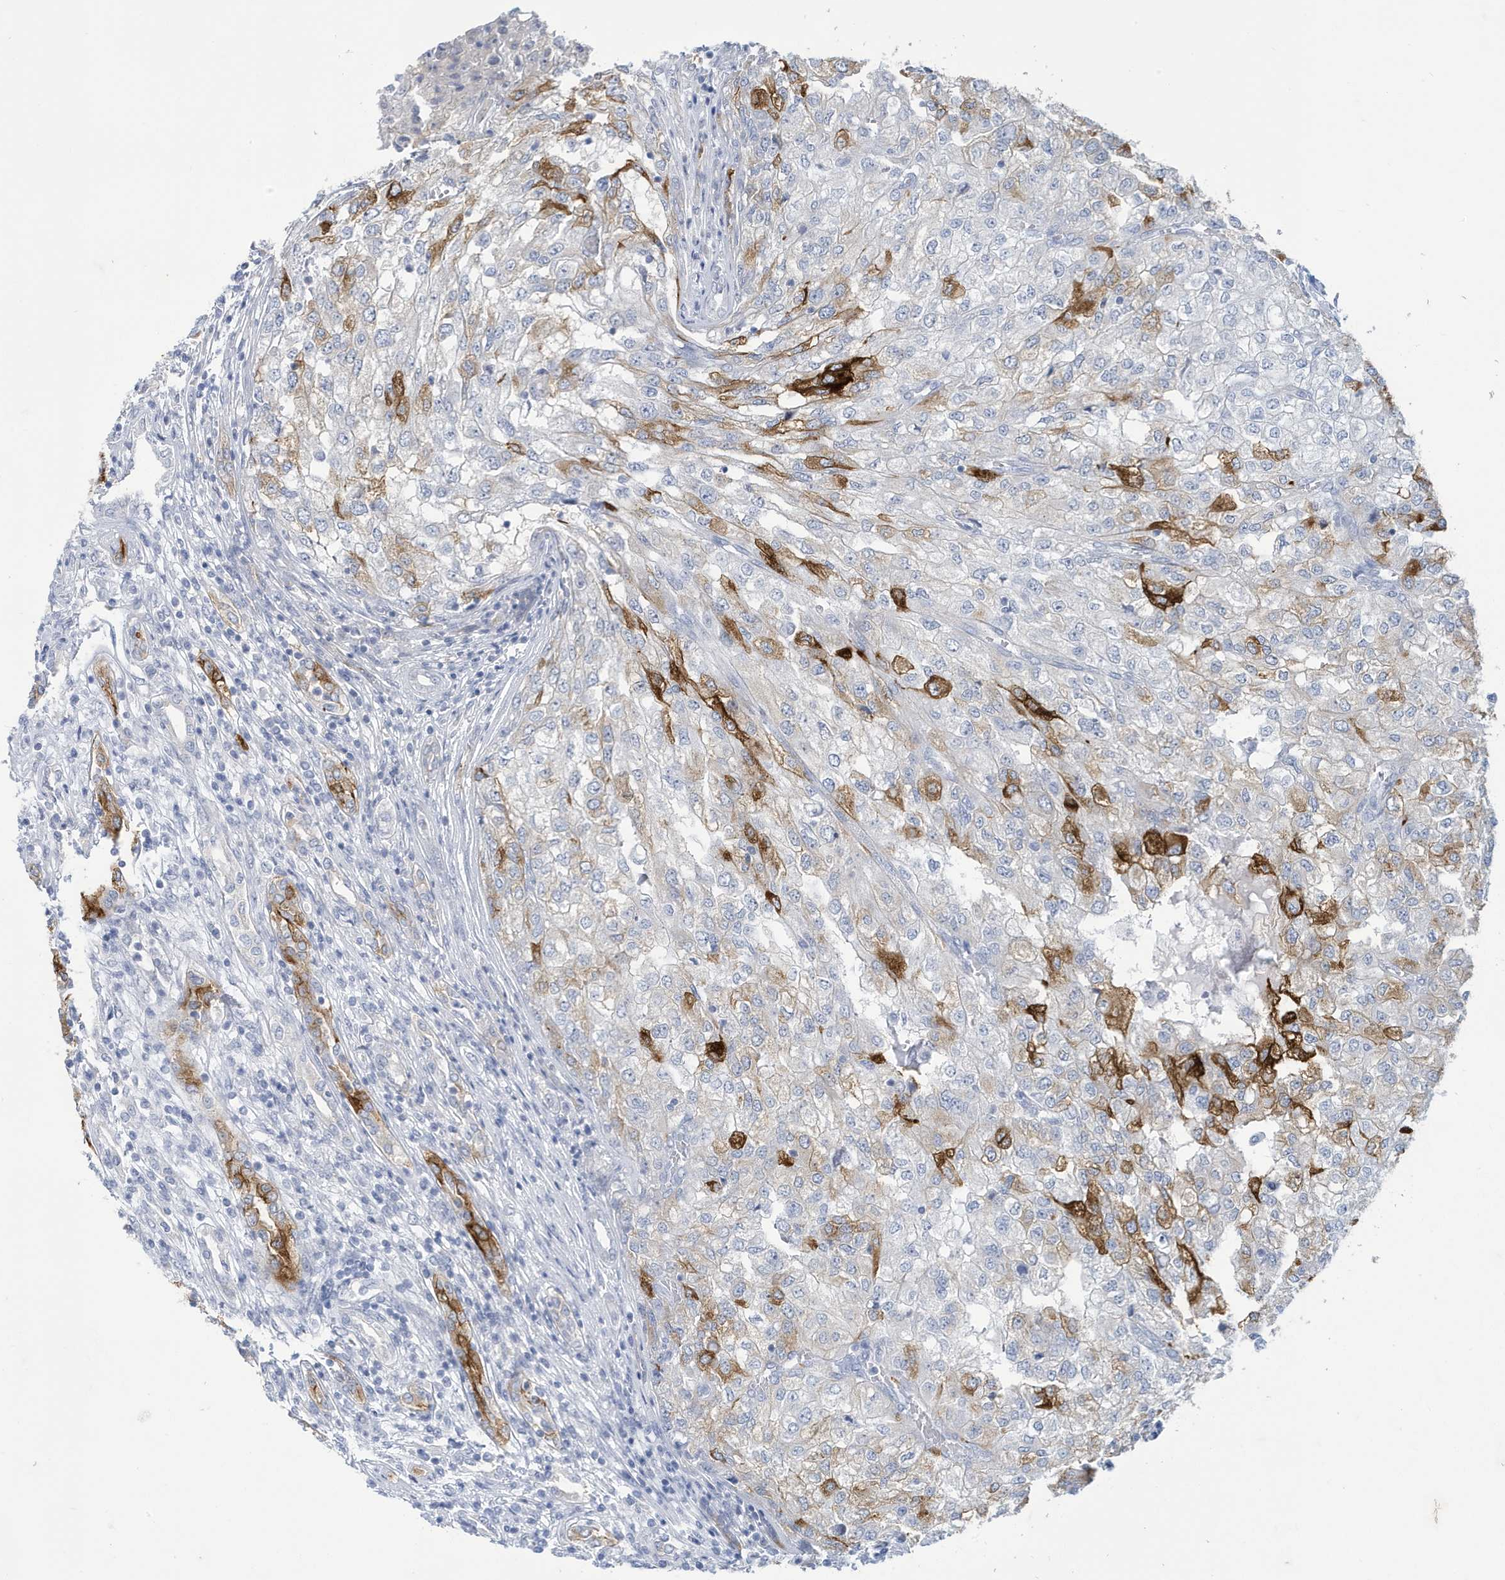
{"staining": {"intensity": "strong", "quantity": "<25%", "location": "cytoplasmic/membranous"}, "tissue": "renal cancer", "cell_type": "Tumor cells", "image_type": "cancer", "snomed": [{"axis": "morphology", "description": "Adenocarcinoma, NOS"}, {"axis": "topography", "description": "Kidney"}], "caption": "A brown stain highlights strong cytoplasmic/membranous staining of a protein in renal cancer tumor cells. The protein of interest is stained brown, and the nuclei are stained in blue (DAB IHC with brightfield microscopy, high magnification).", "gene": "ZNF654", "patient": {"sex": "female", "age": 54}}